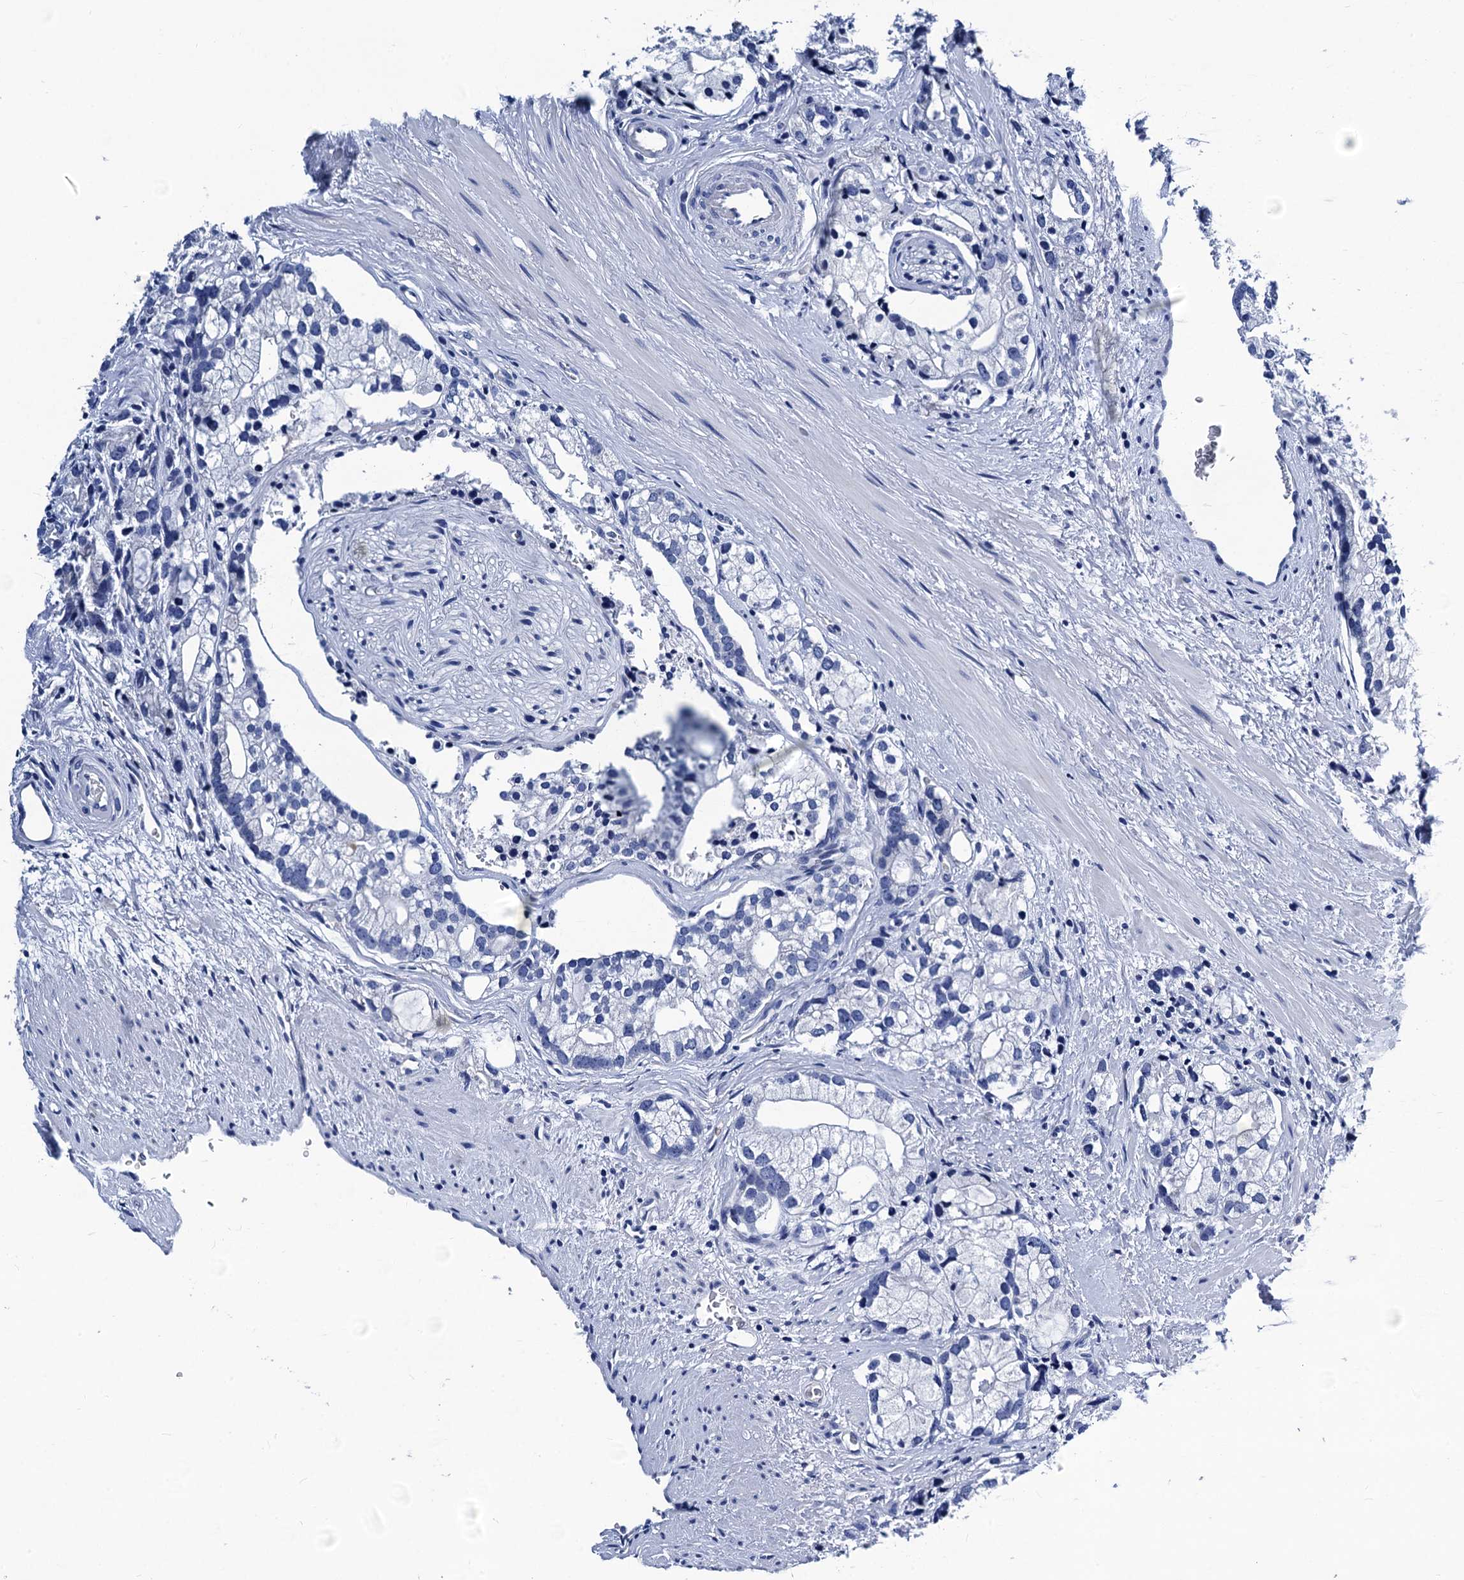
{"staining": {"intensity": "negative", "quantity": "none", "location": "none"}, "tissue": "prostate cancer", "cell_type": "Tumor cells", "image_type": "cancer", "snomed": [{"axis": "morphology", "description": "Adenocarcinoma, High grade"}, {"axis": "topography", "description": "Prostate"}], "caption": "DAB (3,3'-diaminobenzidine) immunohistochemical staining of prostate high-grade adenocarcinoma exhibits no significant staining in tumor cells.", "gene": "LRRC30", "patient": {"sex": "male", "age": 75}}